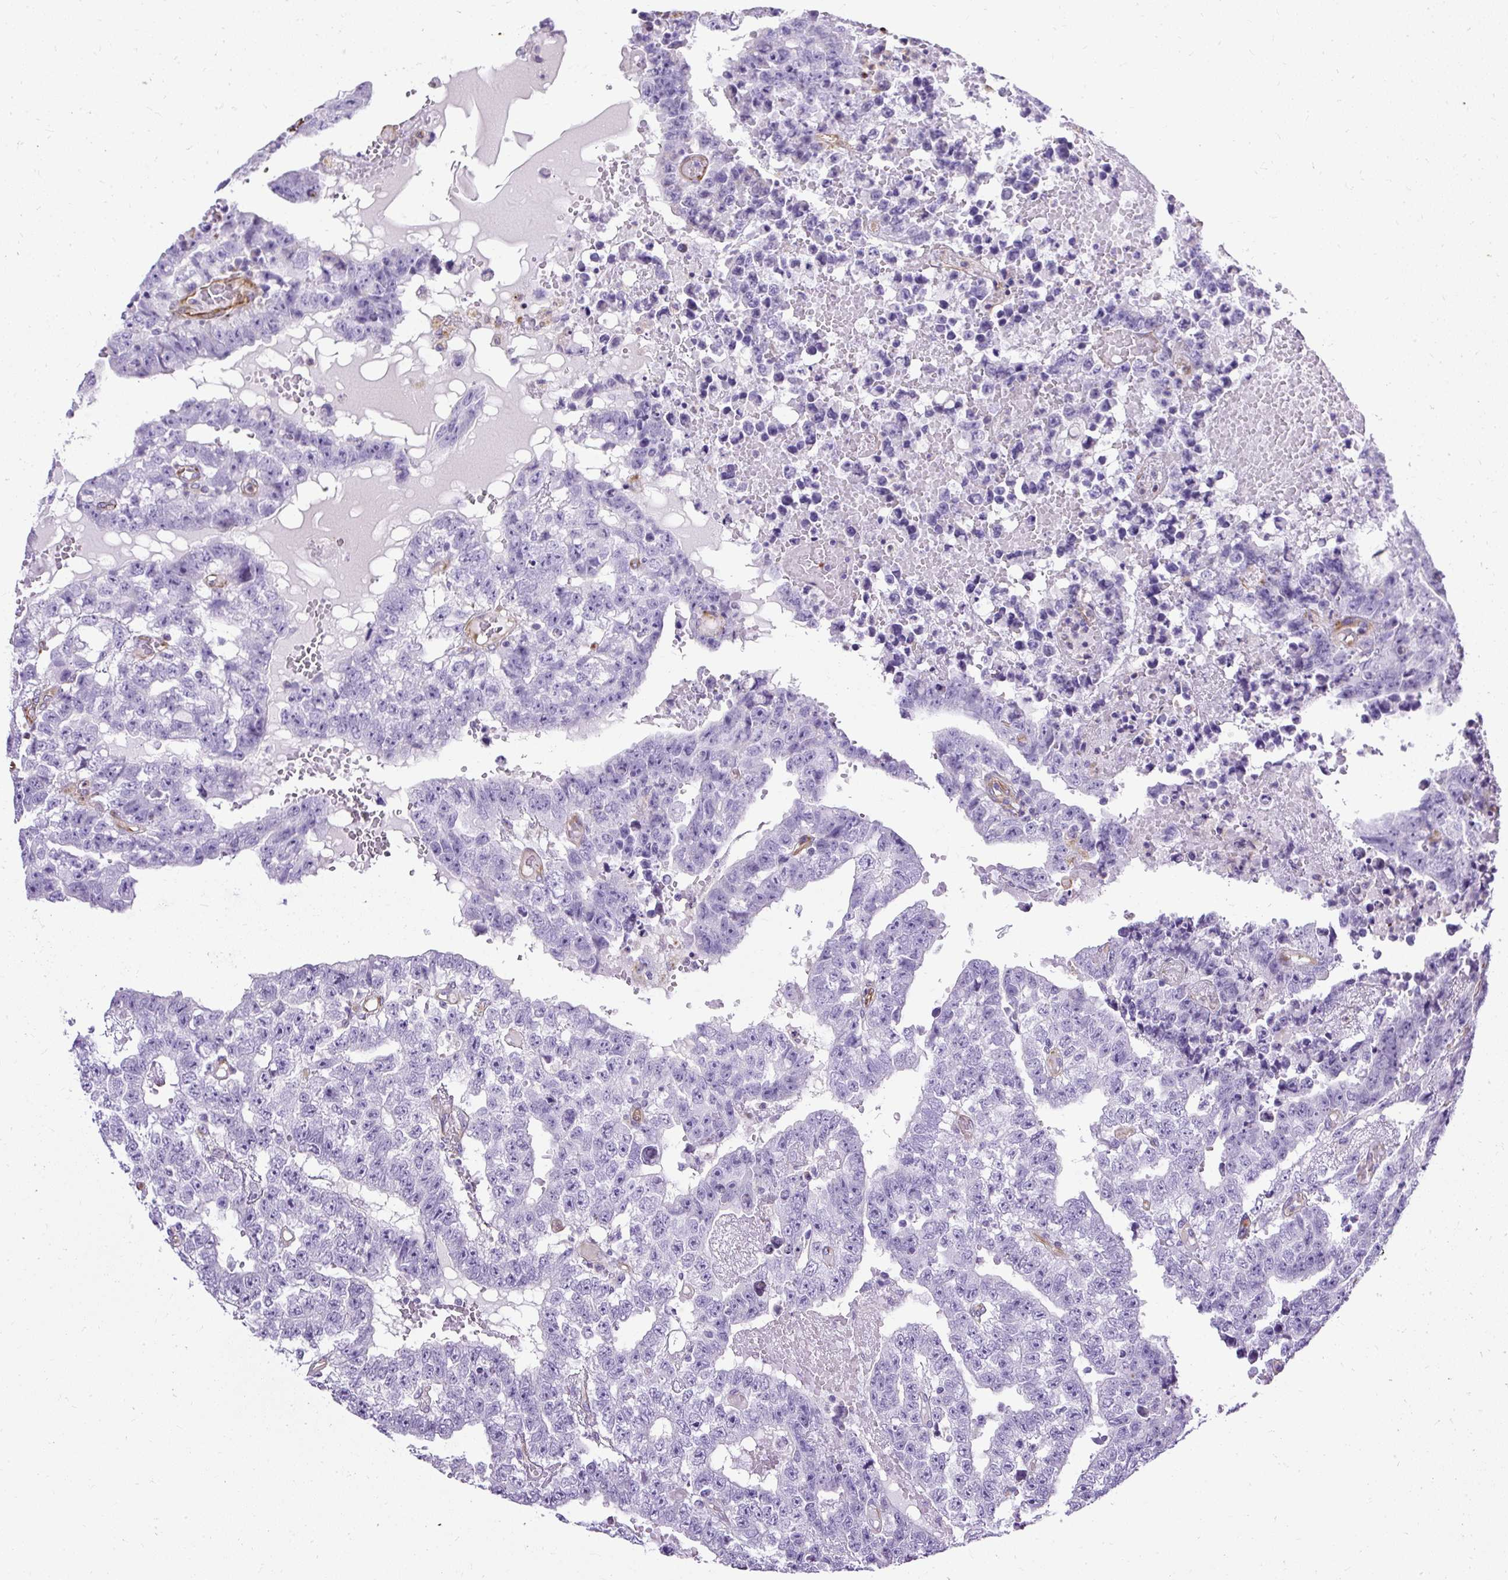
{"staining": {"intensity": "negative", "quantity": "none", "location": "none"}, "tissue": "testis cancer", "cell_type": "Tumor cells", "image_type": "cancer", "snomed": [{"axis": "morphology", "description": "Carcinoma, Embryonal, NOS"}, {"axis": "topography", "description": "Testis"}], "caption": "Tumor cells show no significant staining in testis embryonal carcinoma. Brightfield microscopy of immunohistochemistry (IHC) stained with DAB (brown) and hematoxylin (blue), captured at high magnification.", "gene": "PLS1", "patient": {"sex": "male", "age": 25}}